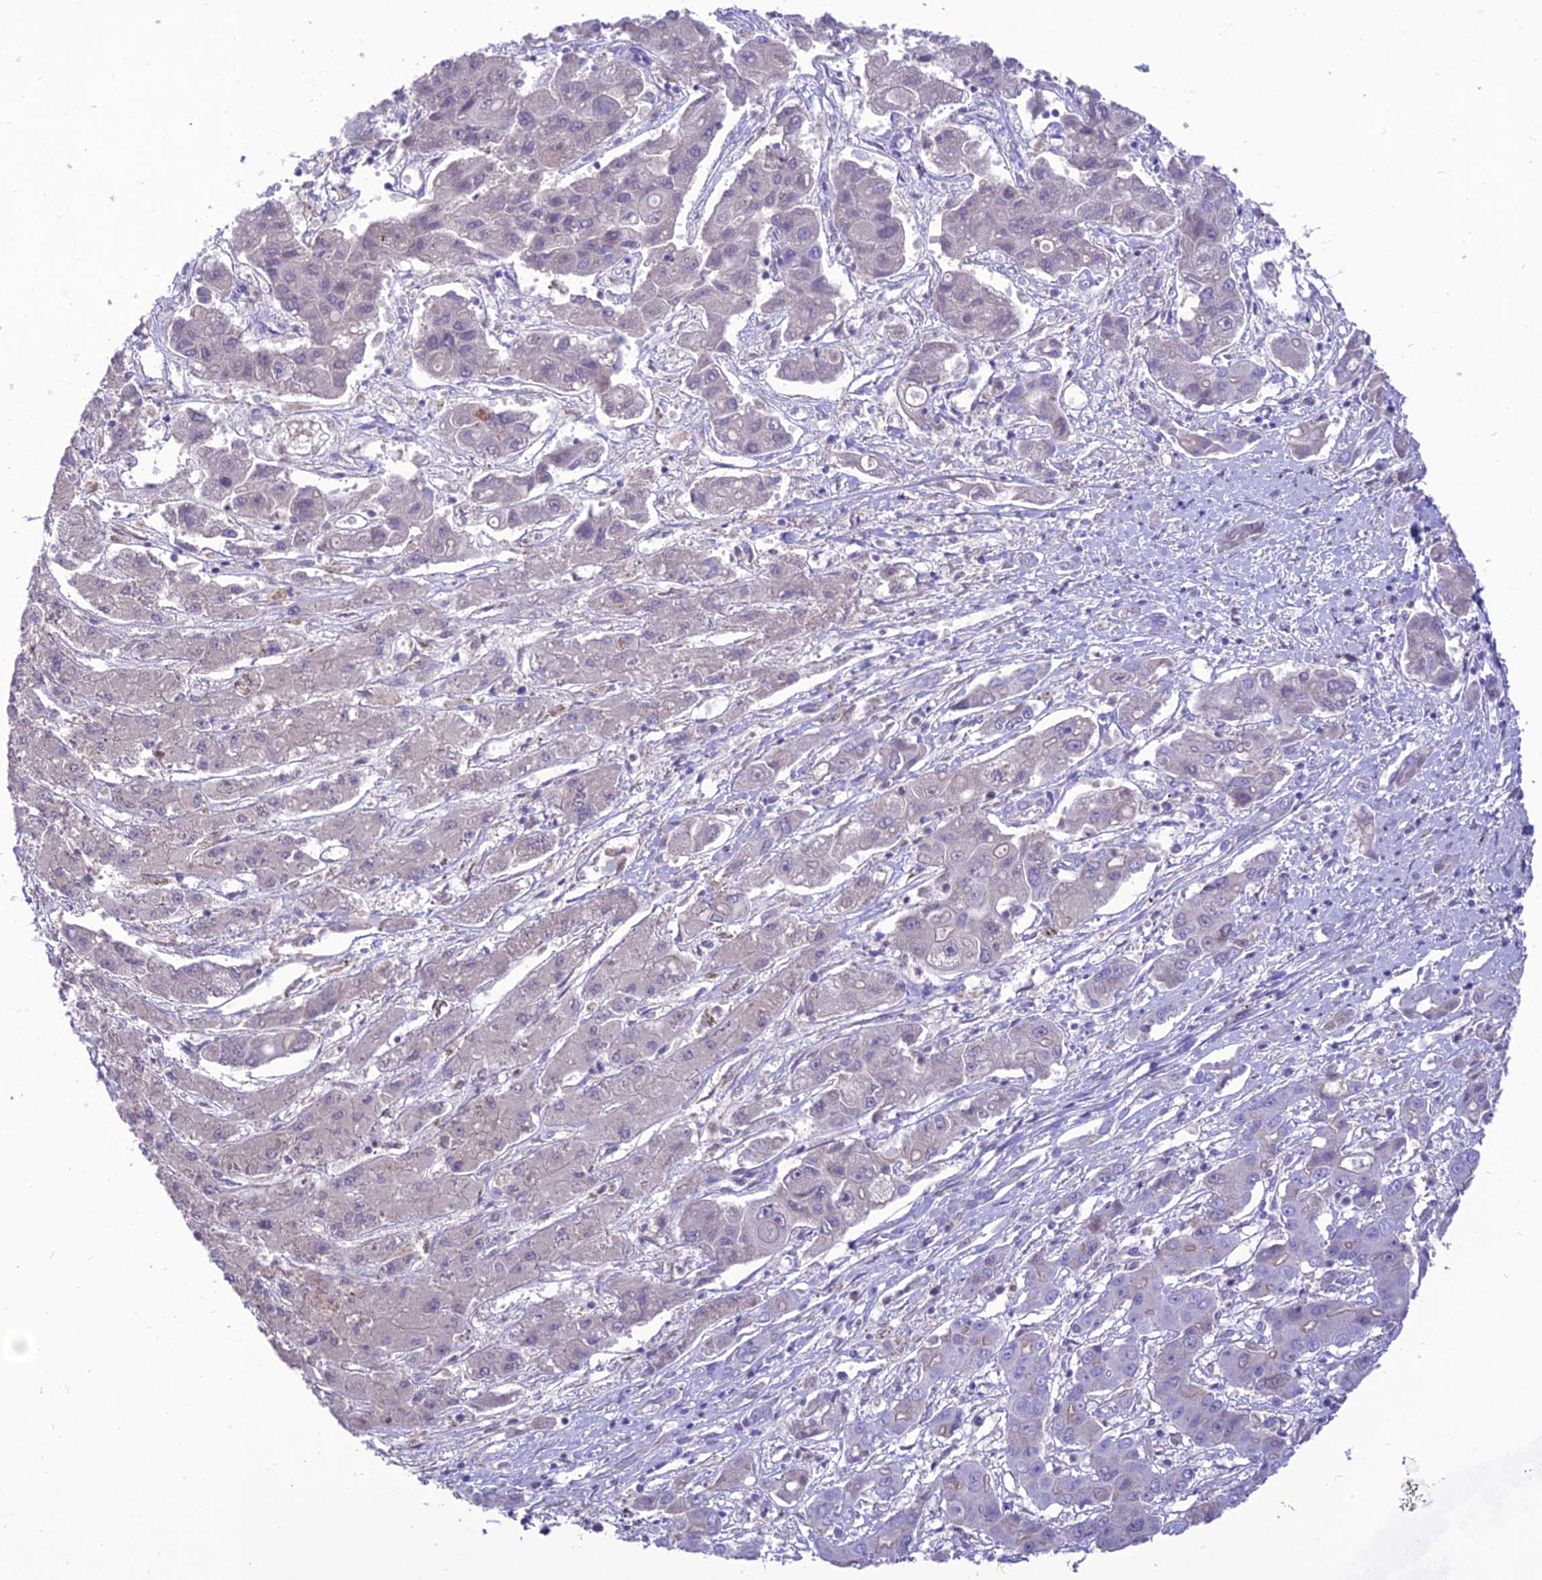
{"staining": {"intensity": "negative", "quantity": "none", "location": "none"}, "tissue": "liver cancer", "cell_type": "Tumor cells", "image_type": "cancer", "snomed": [{"axis": "morphology", "description": "Cholangiocarcinoma"}, {"axis": "topography", "description": "Liver"}], "caption": "Immunohistochemistry histopathology image of liver cholangiocarcinoma stained for a protein (brown), which displays no expression in tumor cells.", "gene": "TEKT3", "patient": {"sex": "male", "age": 67}}